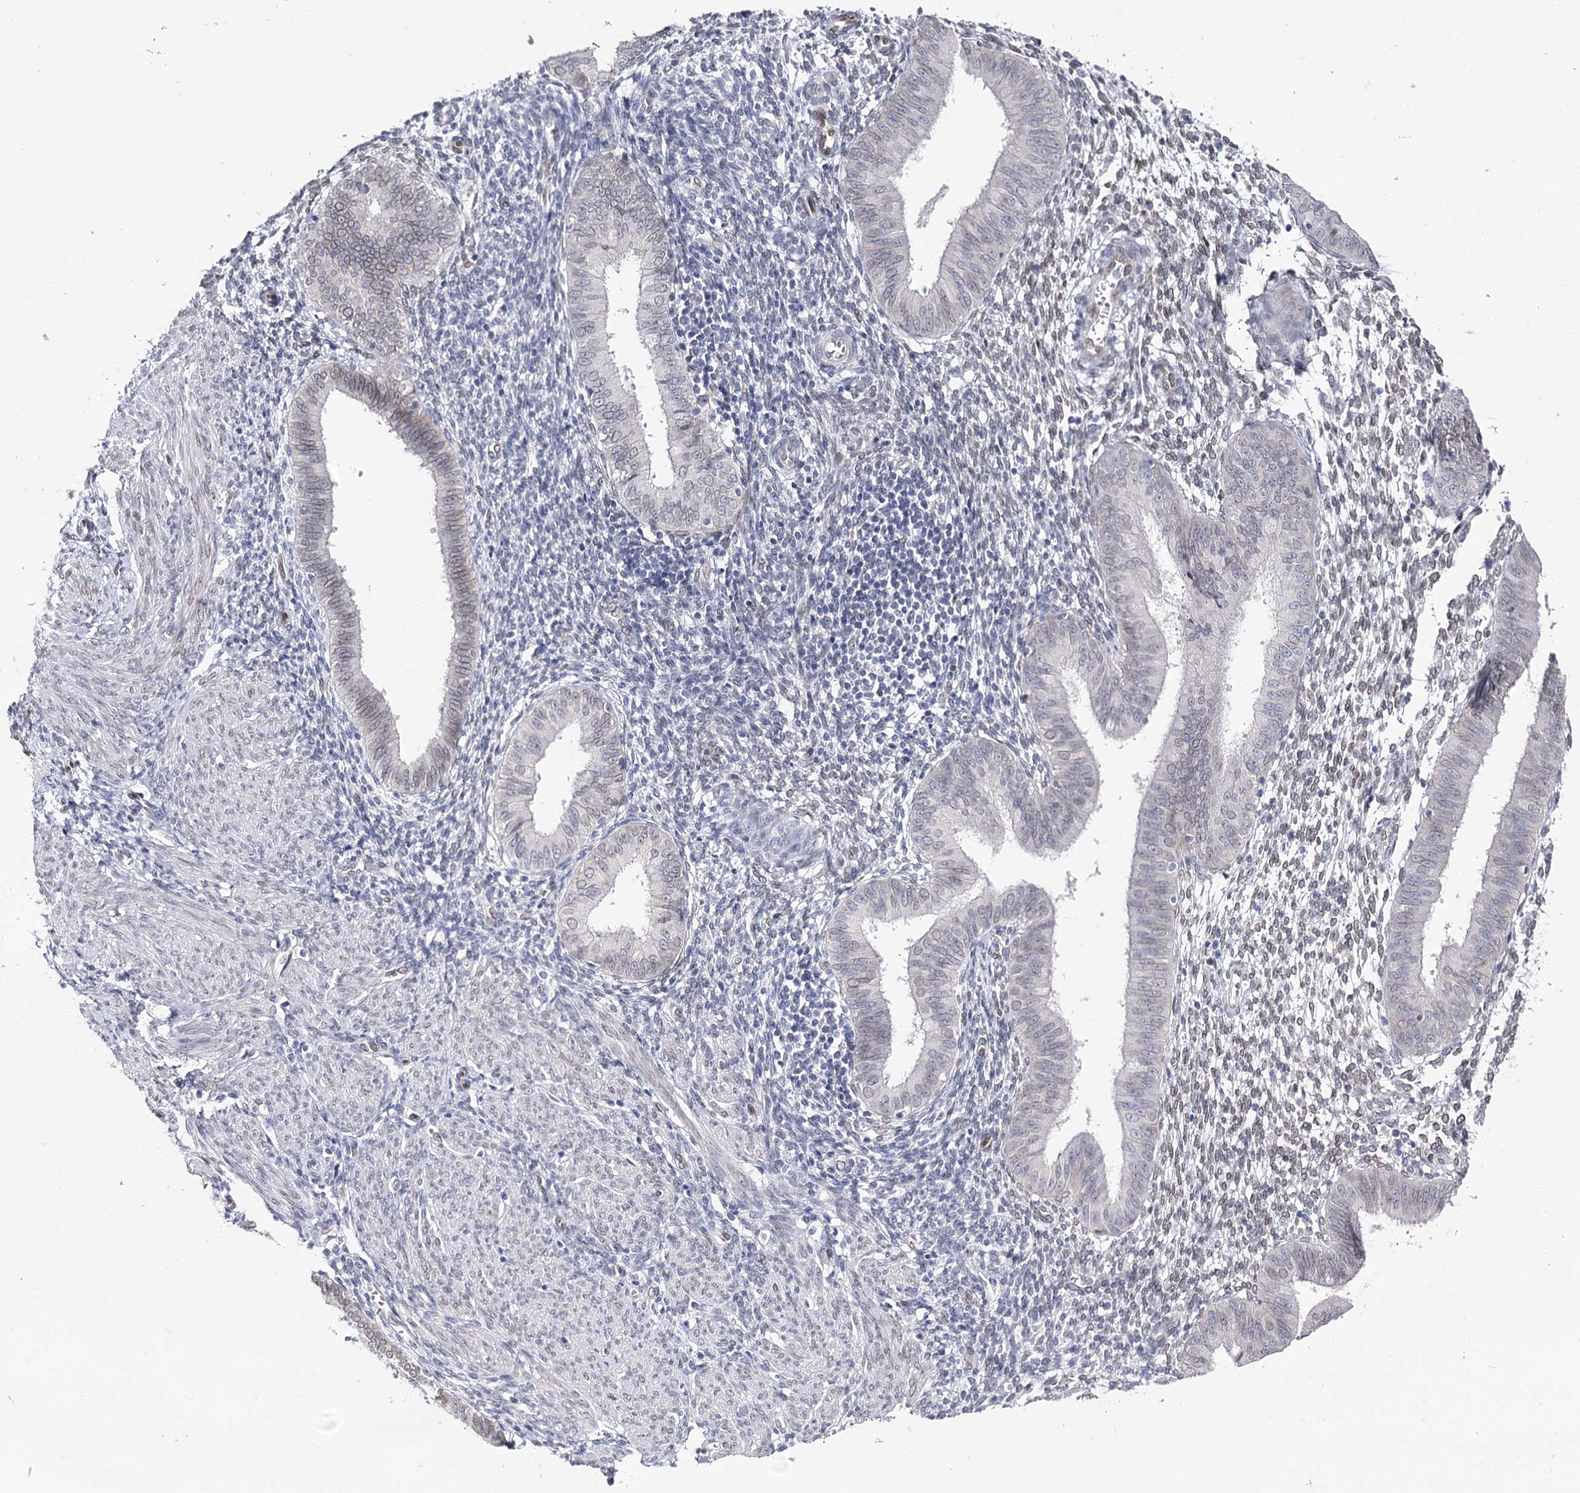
{"staining": {"intensity": "weak", "quantity": "<25%", "location": "nuclear"}, "tissue": "endometrium", "cell_type": "Cells in endometrial stroma", "image_type": "normal", "snomed": [{"axis": "morphology", "description": "Normal tissue, NOS"}, {"axis": "topography", "description": "Uterus"}, {"axis": "topography", "description": "Endometrium"}], "caption": "Endometrium stained for a protein using IHC demonstrates no positivity cells in endometrial stroma.", "gene": "TMEM201", "patient": {"sex": "female", "age": 48}}